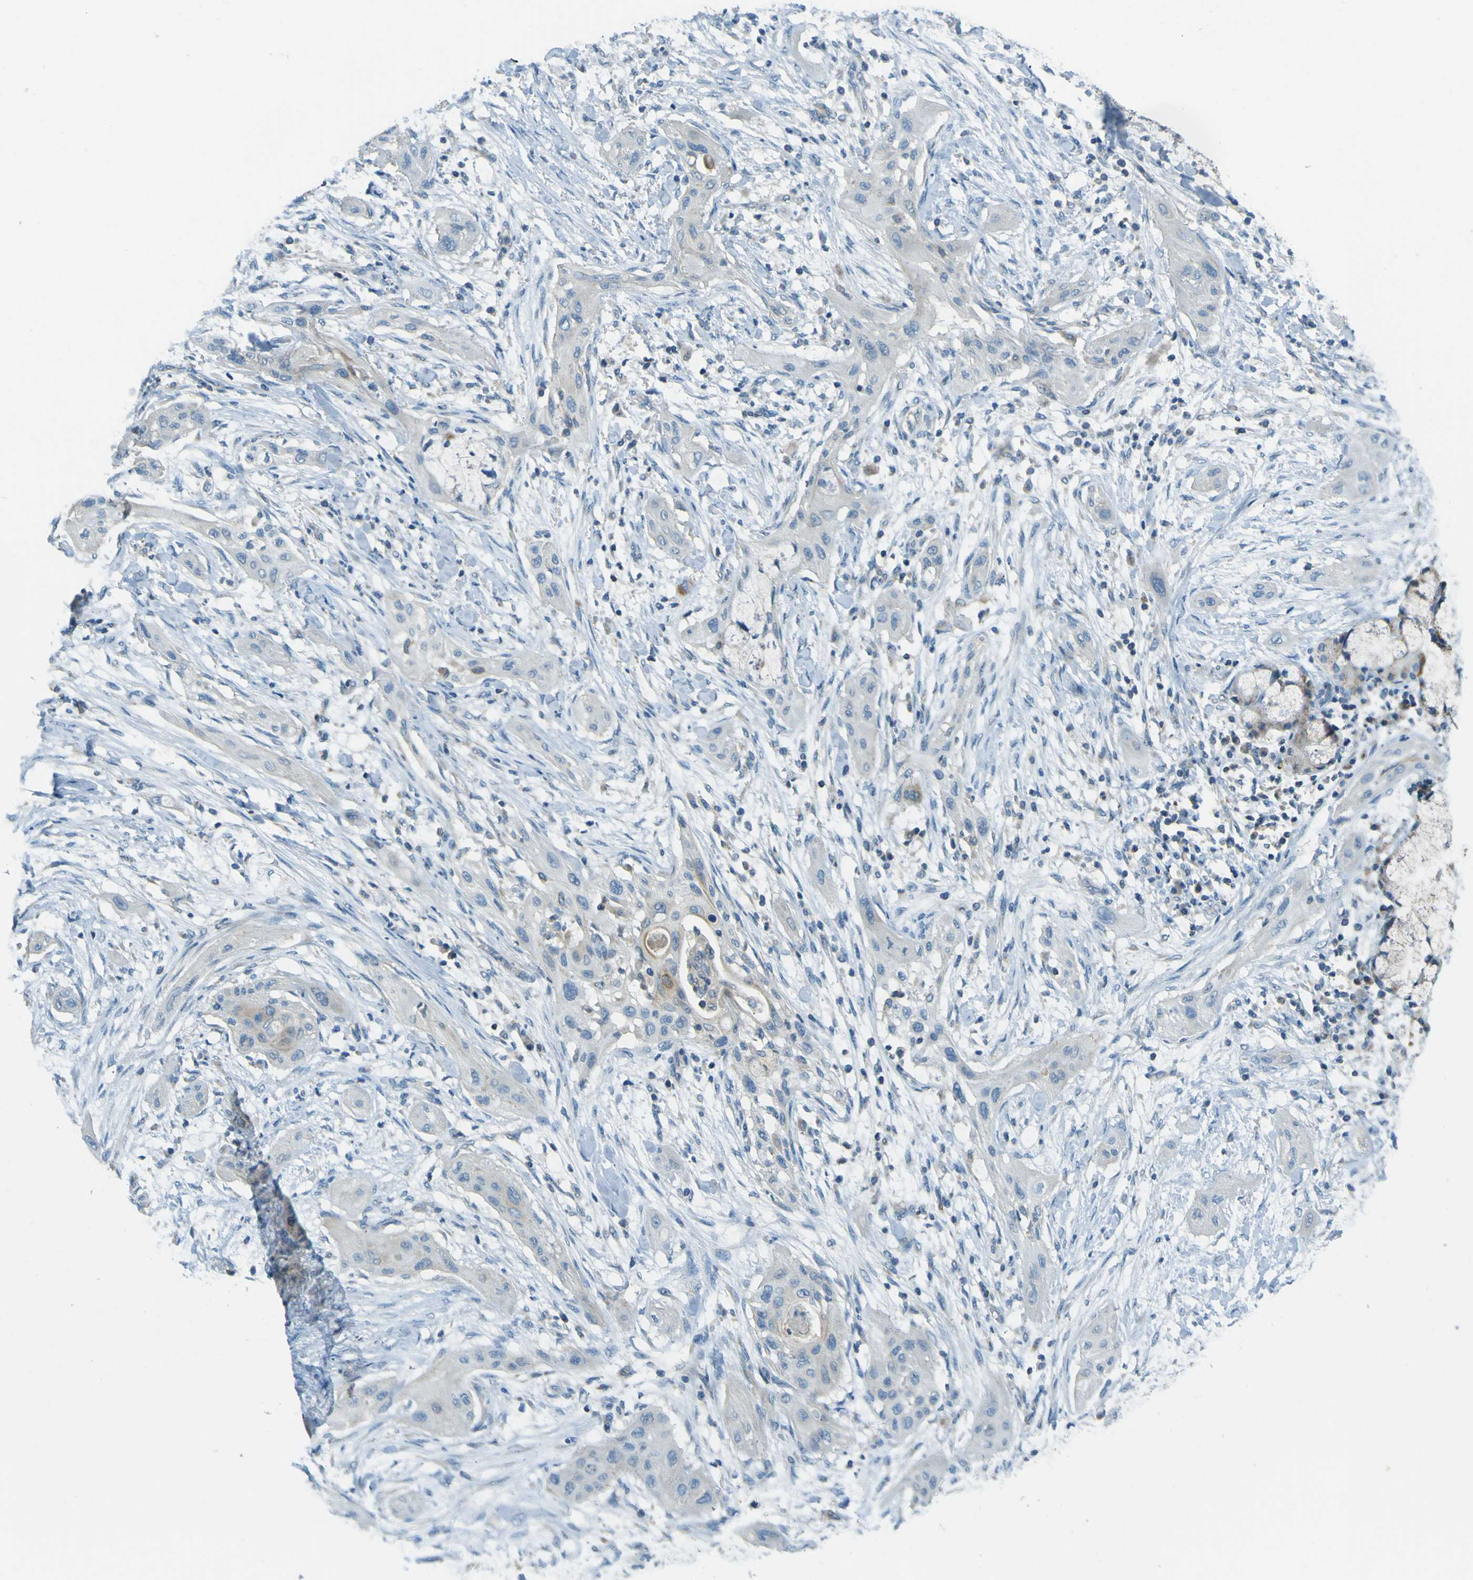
{"staining": {"intensity": "negative", "quantity": "none", "location": "none"}, "tissue": "lung cancer", "cell_type": "Tumor cells", "image_type": "cancer", "snomed": [{"axis": "morphology", "description": "Squamous cell carcinoma, NOS"}, {"axis": "topography", "description": "Lung"}], "caption": "An immunohistochemistry (IHC) histopathology image of squamous cell carcinoma (lung) is shown. There is no staining in tumor cells of squamous cell carcinoma (lung). (DAB IHC with hematoxylin counter stain).", "gene": "FKTN", "patient": {"sex": "female", "age": 47}}